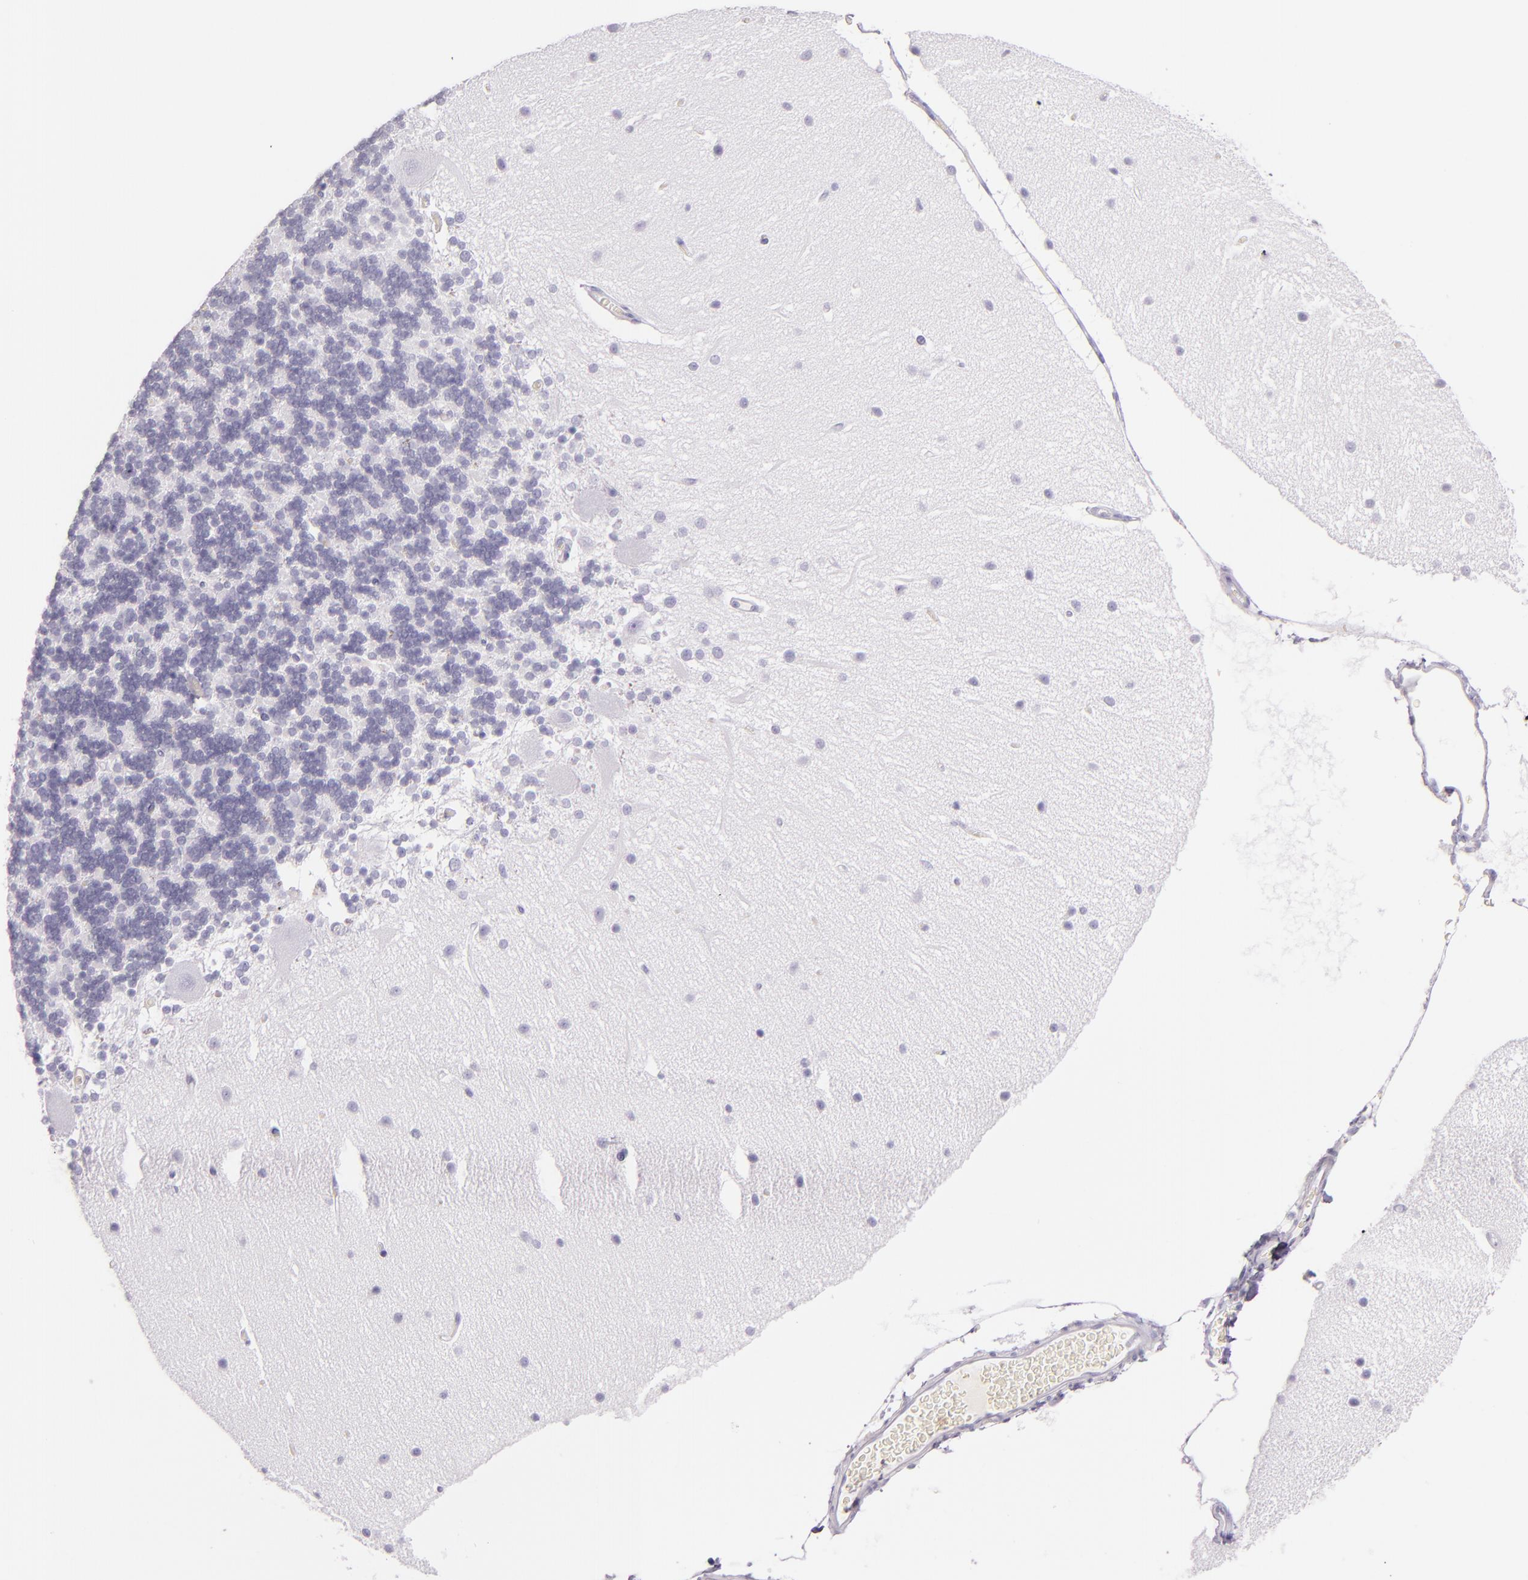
{"staining": {"intensity": "negative", "quantity": "none", "location": "none"}, "tissue": "cerebellum", "cell_type": "Cells in granular layer", "image_type": "normal", "snomed": [{"axis": "morphology", "description": "Normal tissue, NOS"}, {"axis": "topography", "description": "Cerebellum"}], "caption": "Micrograph shows no protein staining in cells in granular layer of unremarkable cerebellum.", "gene": "CEACAM1", "patient": {"sex": "female", "age": 54}}